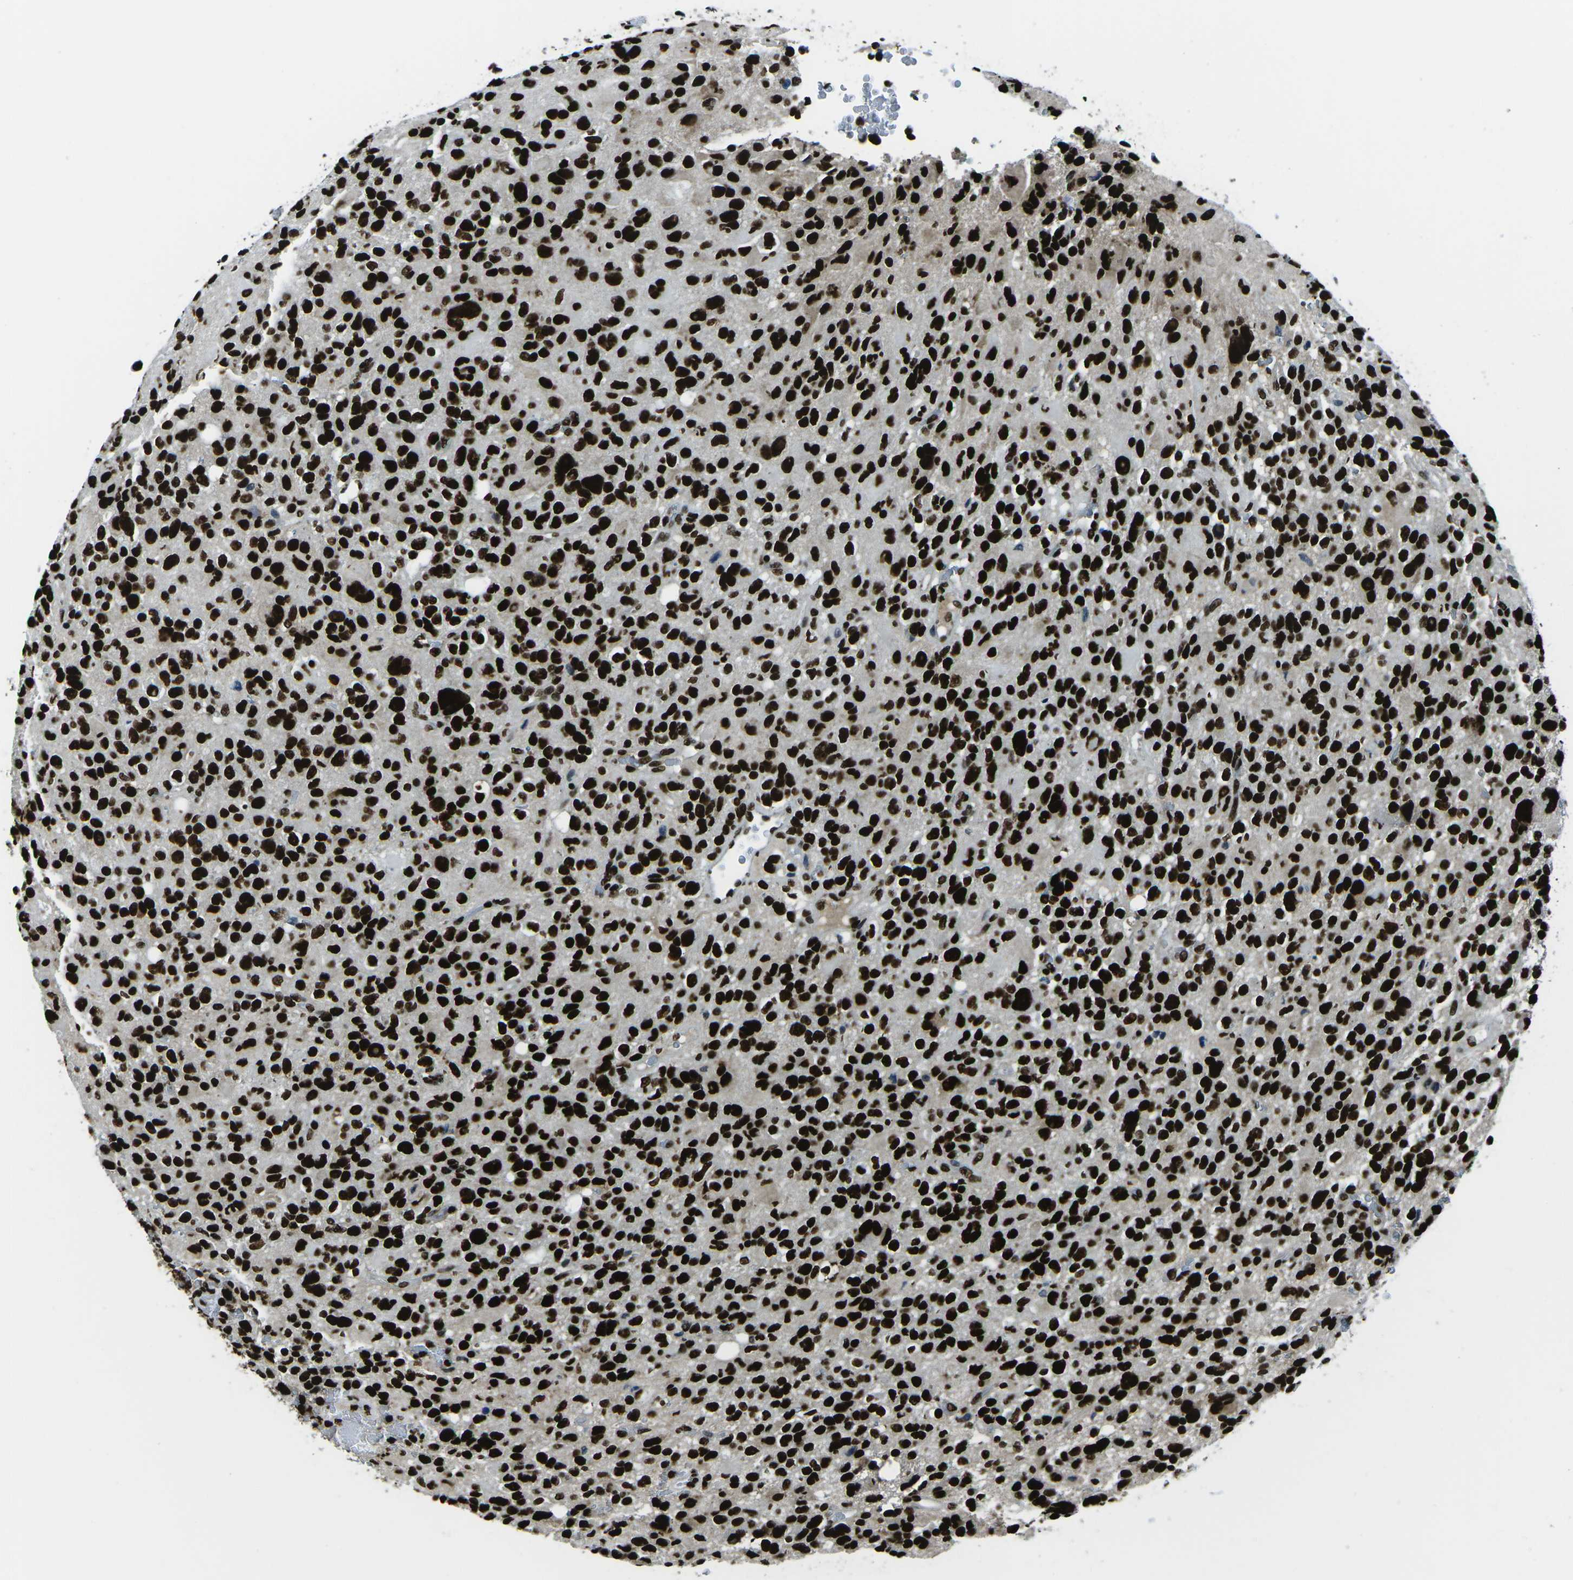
{"staining": {"intensity": "strong", "quantity": ">75%", "location": "nuclear"}, "tissue": "glioma", "cell_type": "Tumor cells", "image_type": "cancer", "snomed": [{"axis": "morphology", "description": "Glioma, malignant, High grade"}, {"axis": "topography", "description": "Brain"}], "caption": "Malignant high-grade glioma stained with DAB (3,3'-diaminobenzidine) IHC displays high levels of strong nuclear positivity in about >75% of tumor cells. The staining was performed using DAB, with brown indicating positive protein expression. Nuclei are stained blue with hematoxylin.", "gene": "HNRNPL", "patient": {"sex": "male", "age": 48}}